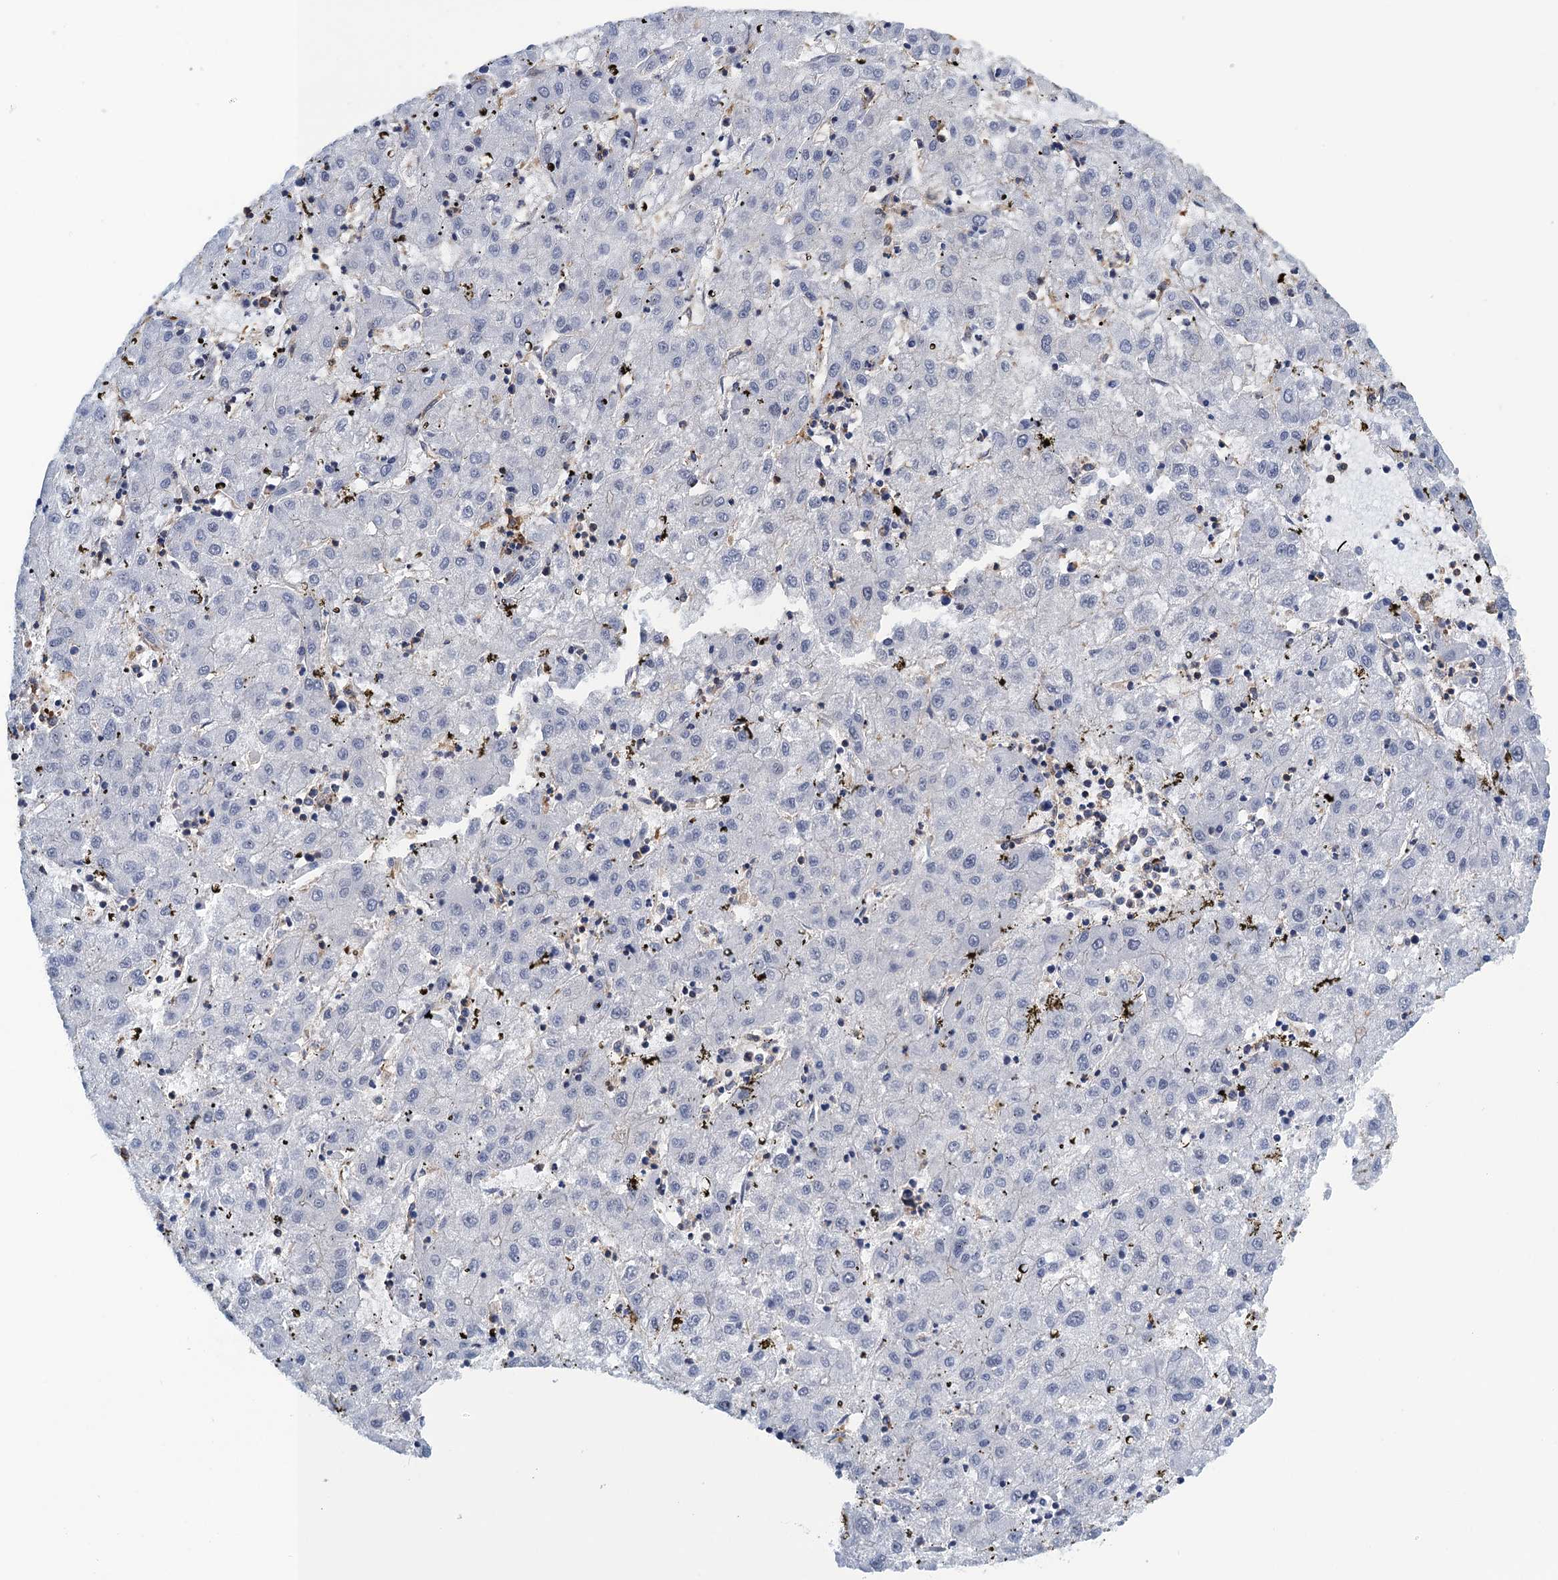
{"staining": {"intensity": "negative", "quantity": "none", "location": "none"}, "tissue": "liver cancer", "cell_type": "Tumor cells", "image_type": "cancer", "snomed": [{"axis": "morphology", "description": "Carcinoma, Hepatocellular, NOS"}, {"axis": "topography", "description": "Liver"}], "caption": "Protein analysis of liver cancer exhibits no significant positivity in tumor cells. Nuclei are stained in blue.", "gene": "PROSER2", "patient": {"sex": "male", "age": 72}}